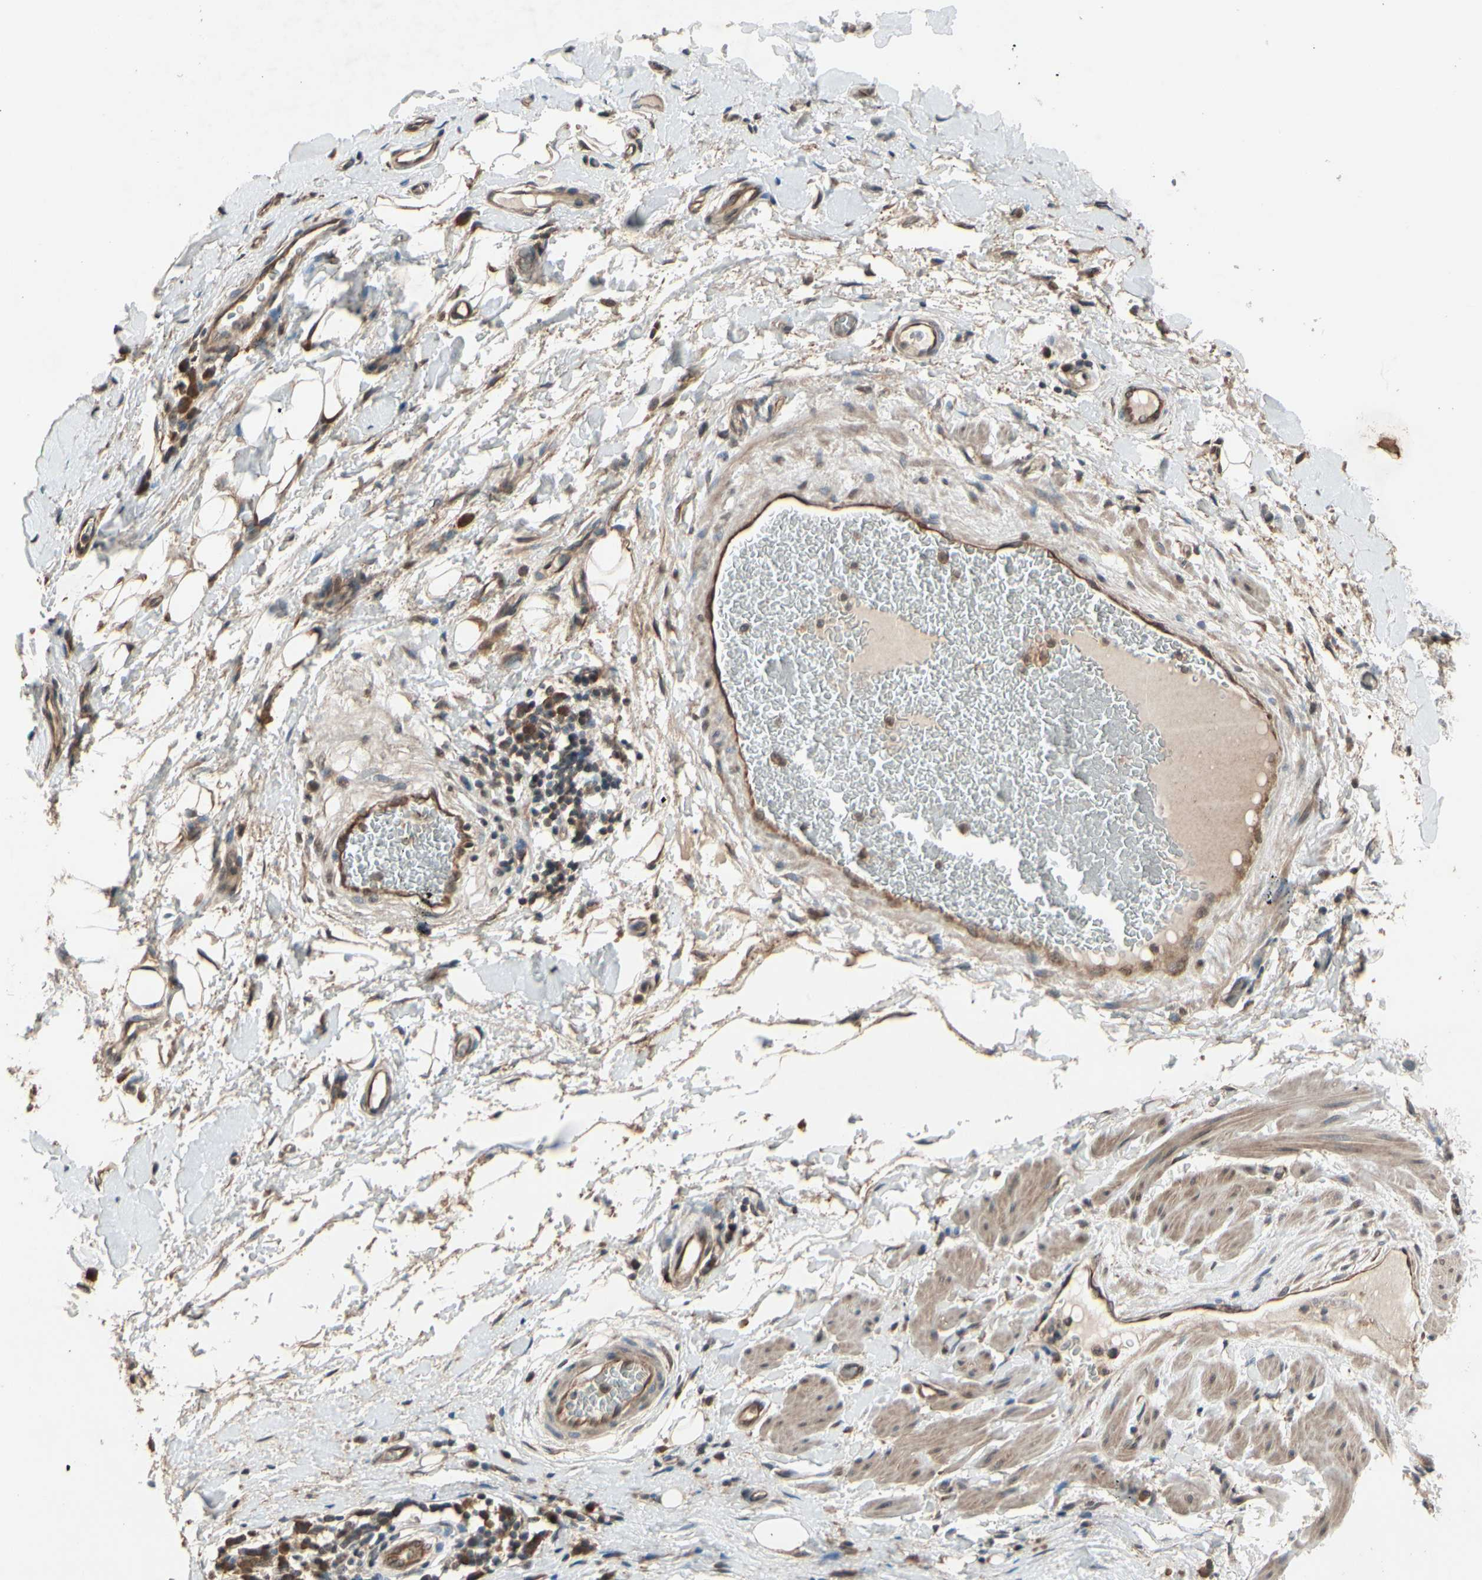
{"staining": {"intensity": "moderate", "quantity": "25%-75%", "location": "cytoplasmic/membranous"}, "tissue": "adipose tissue", "cell_type": "Adipocytes", "image_type": "normal", "snomed": [{"axis": "morphology", "description": "Normal tissue, NOS"}, {"axis": "morphology", "description": "Adenocarcinoma, NOS"}, {"axis": "topography", "description": "Esophagus"}], "caption": "A medium amount of moderate cytoplasmic/membranous staining is identified in about 25%-75% of adipocytes in normal adipose tissue. Nuclei are stained in blue.", "gene": "PNPLA7", "patient": {"sex": "male", "age": 62}}